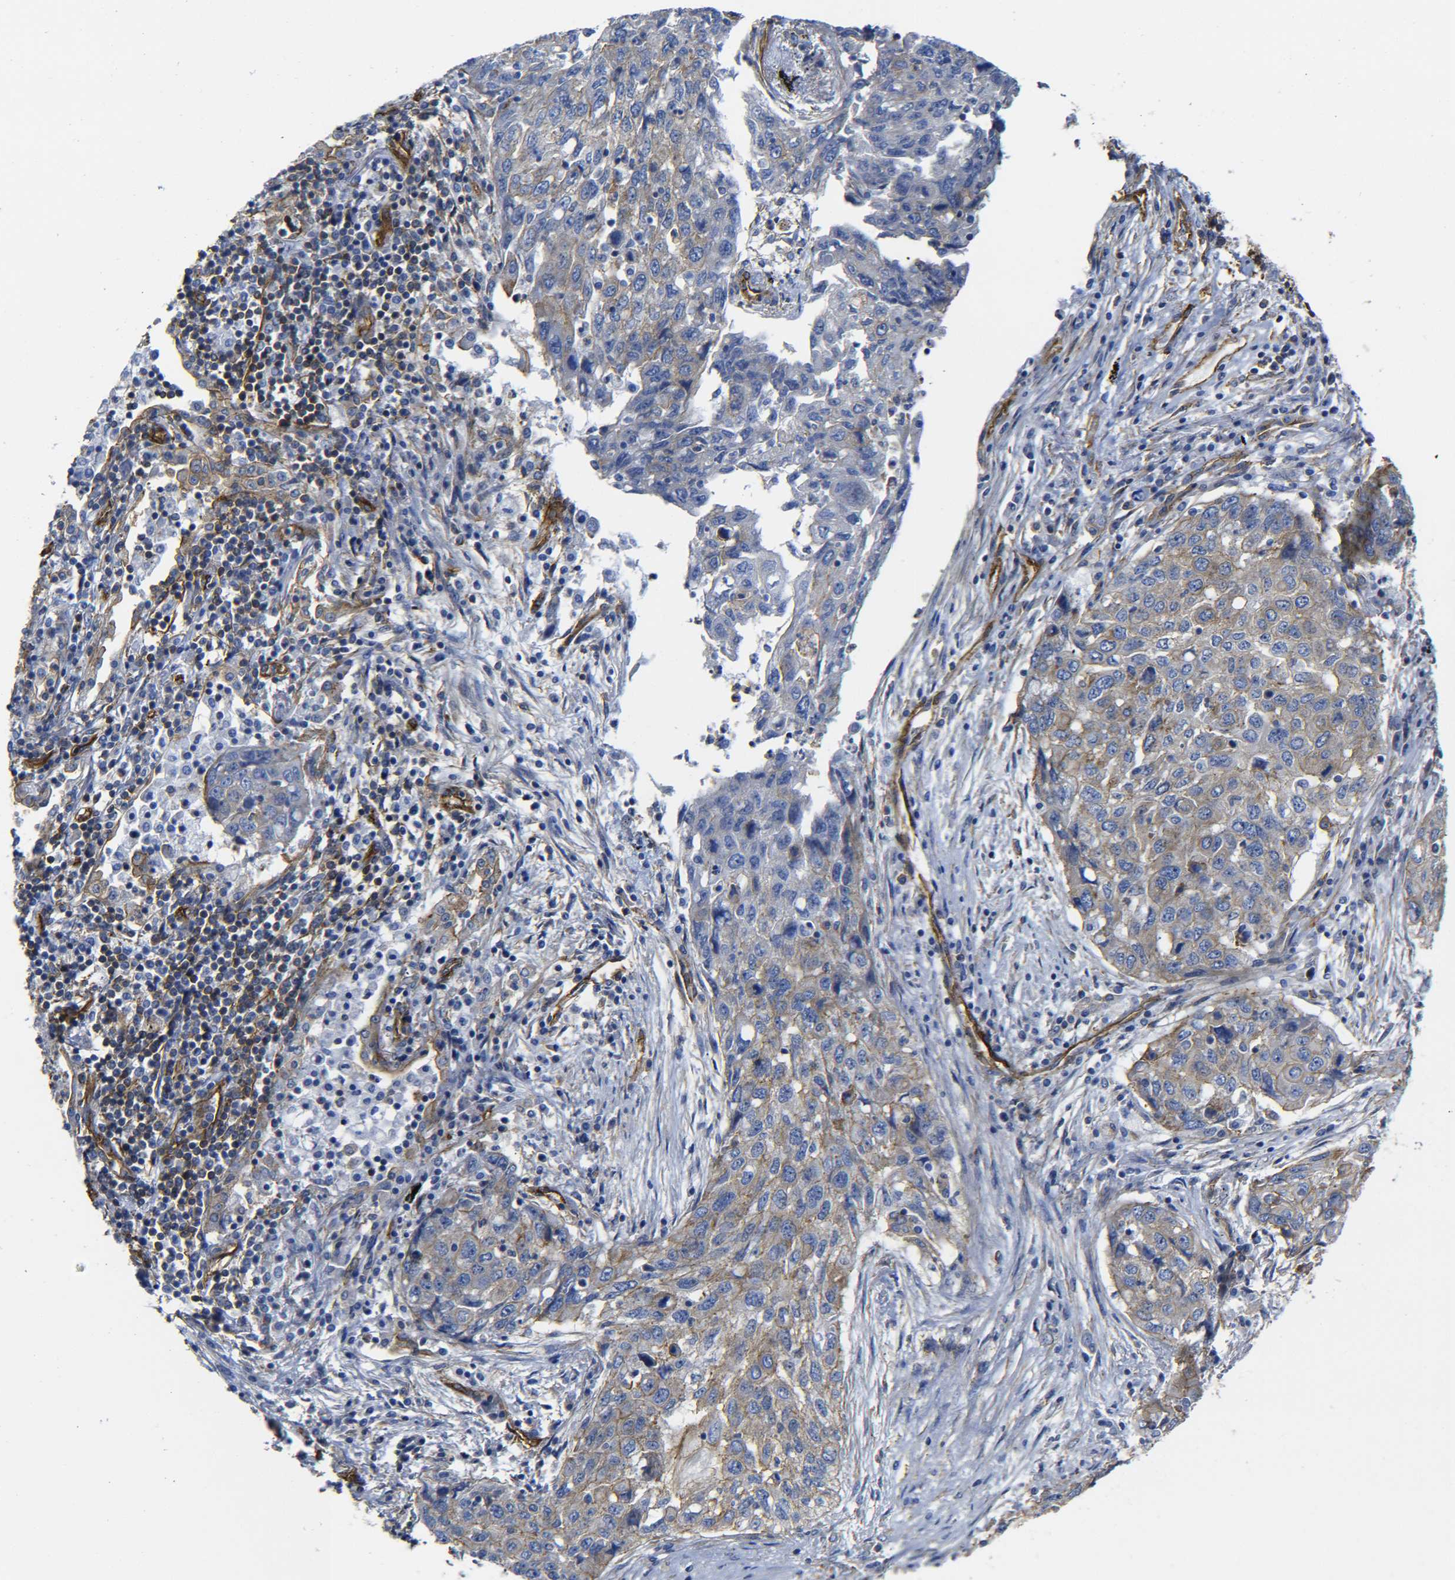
{"staining": {"intensity": "weak", "quantity": ">75%", "location": "cytoplasmic/membranous"}, "tissue": "lung cancer", "cell_type": "Tumor cells", "image_type": "cancer", "snomed": [{"axis": "morphology", "description": "Squamous cell carcinoma, NOS"}, {"axis": "topography", "description": "Lung"}], "caption": "Lung squamous cell carcinoma tissue displays weak cytoplasmic/membranous expression in approximately >75% of tumor cells", "gene": "SPTBN1", "patient": {"sex": "female", "age": 63}}